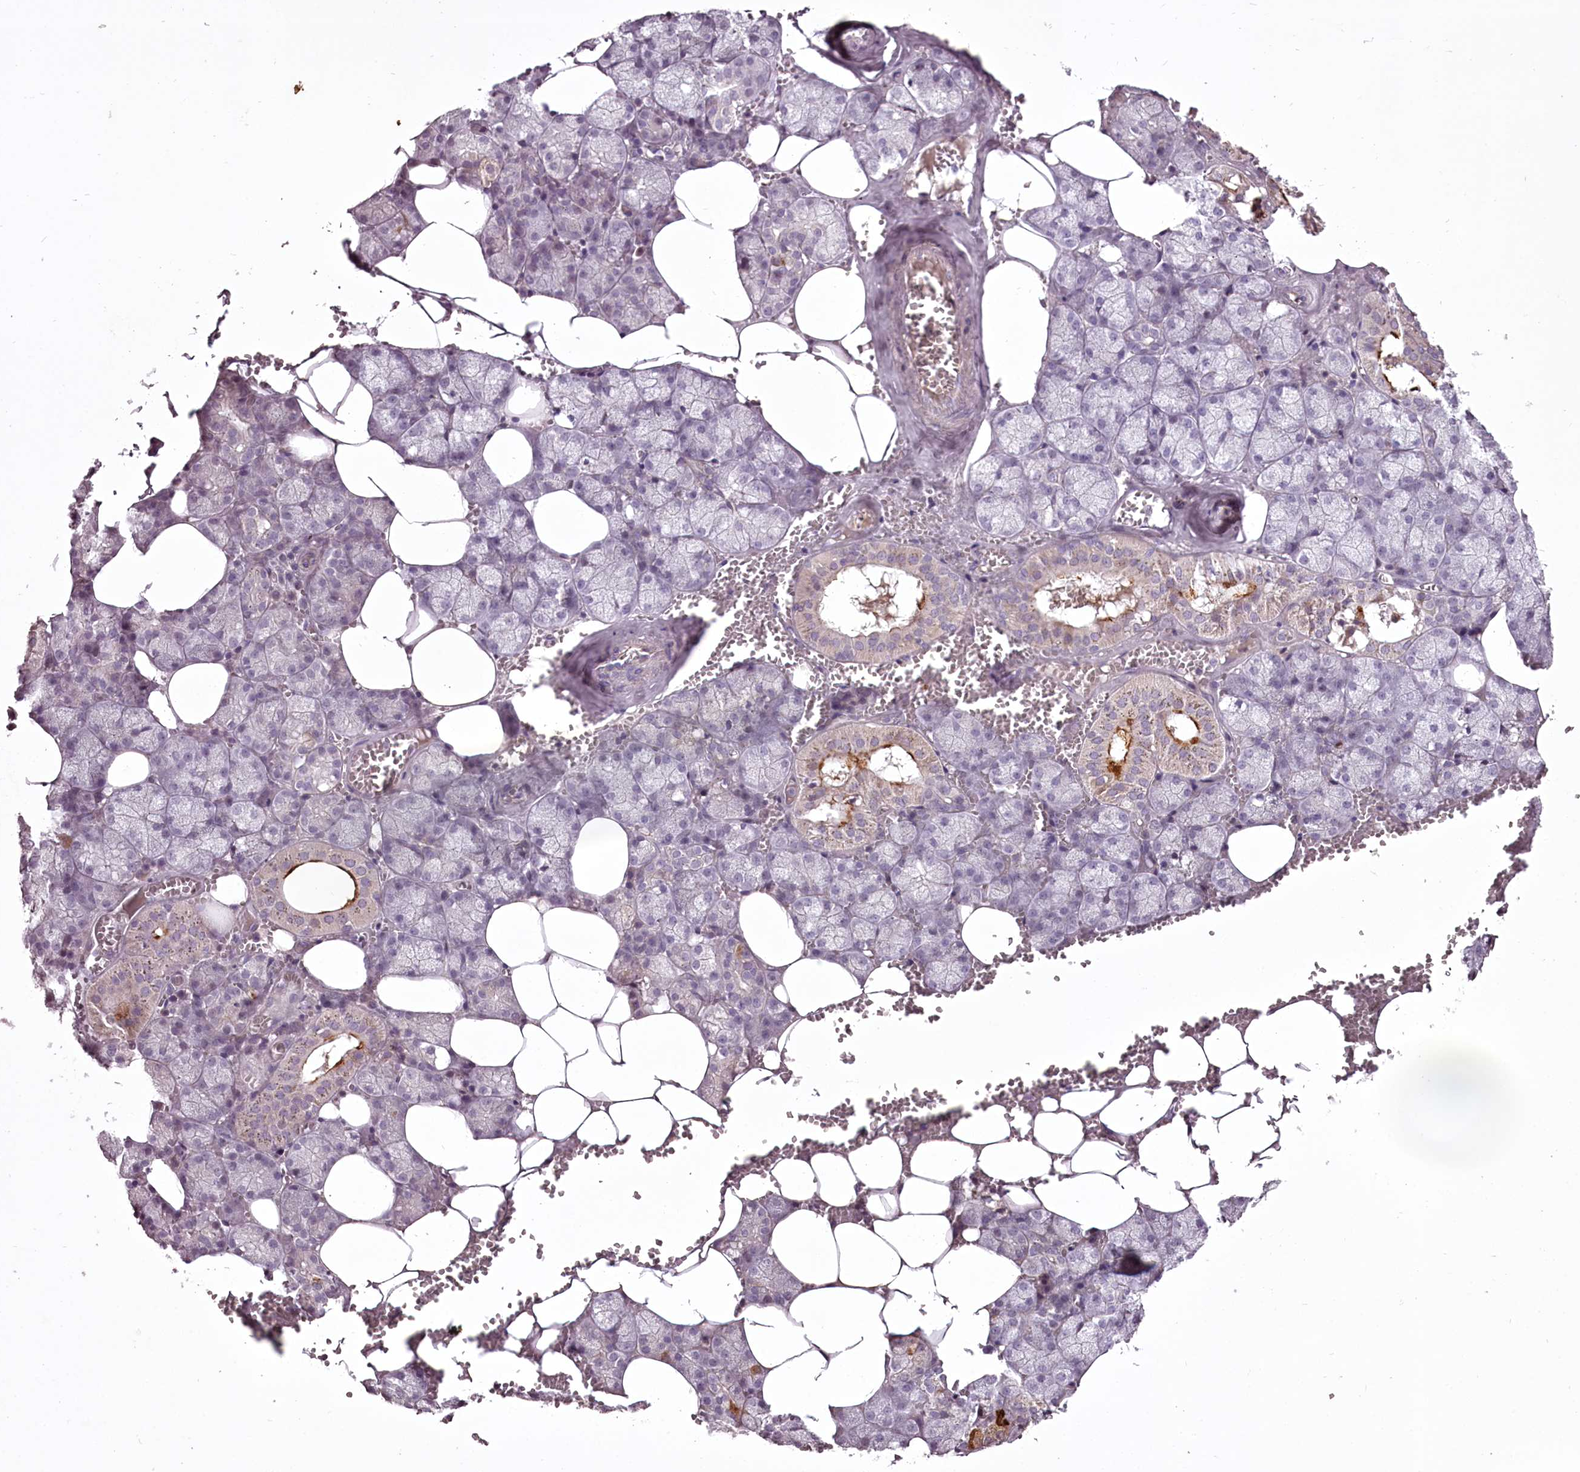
{"staining": {"intensity": "moderate", "quantity": "<25%", "location": "cytoplasmic/membranous"}, "tissue": "salivary gland", "cell_type": "Glandular cells", "image_type": "normal", "snomed": [{"axis": "morphology", "description": "Normal tissue, NOS"}, {"axis": "topography", "description": "Salivary gland"}], "caption": "Protein staining shows moderate cytoplasmic/membranous staining in about <25% of glandular cells in benign salivary gland. The staining was performed using DAB to visualize the protein expression in brown, while the nuclei were stained in blue with hematoxylin (Magnification: 20x).", "gene": "C1orf56", "patient": {"sex": "male", "age": 62}}